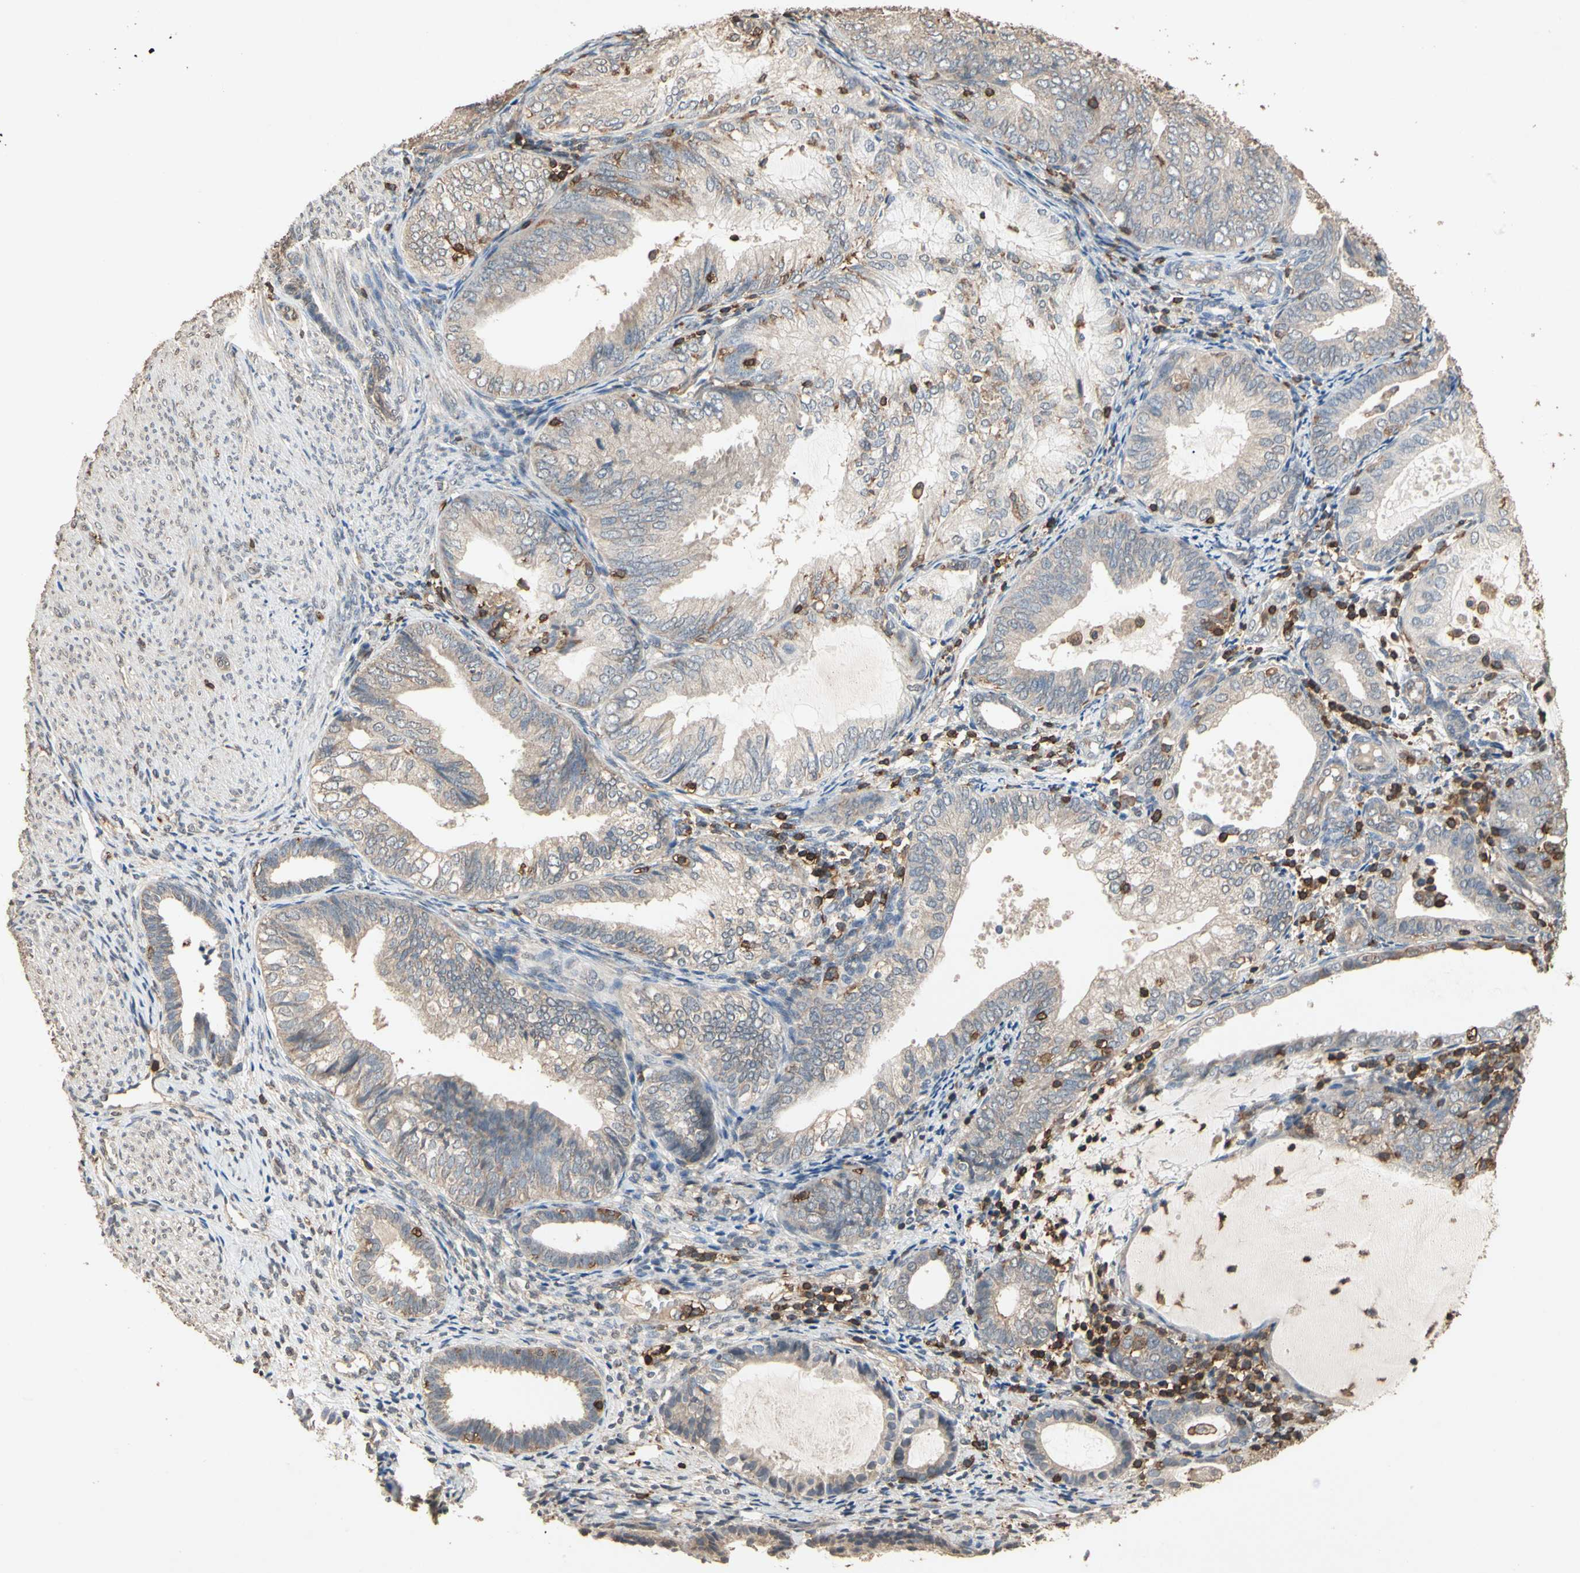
{"staining": {"intensity": "weak", "quantity": "25%-75%", "location": "cytoplasmic/membranous"}, "tissue": "endometrial cancer", "cell_type": "Tumor cells", "image_type": "cancer", "snomed": [{"axis": "morphology", "description": "Adenocarcinoma, NOS"}, {"axis": "topography", "description": "Endometrium"}], "caption": "High-power microscopy captured an immunohistochemistry micrograph of endometrial cancer (adenocarcinoma), revealing weak cytoplasmic/membranous staining in about 25%-75% of tumor cells. (Stains: DAB (3,3'-diaminobenzidine) in brown, nuclei in blue, Microscopy: brightfield microscopy at high magnification).", "gene": "MAP3K10", "patient": {"sex": "female", "age": 81}}